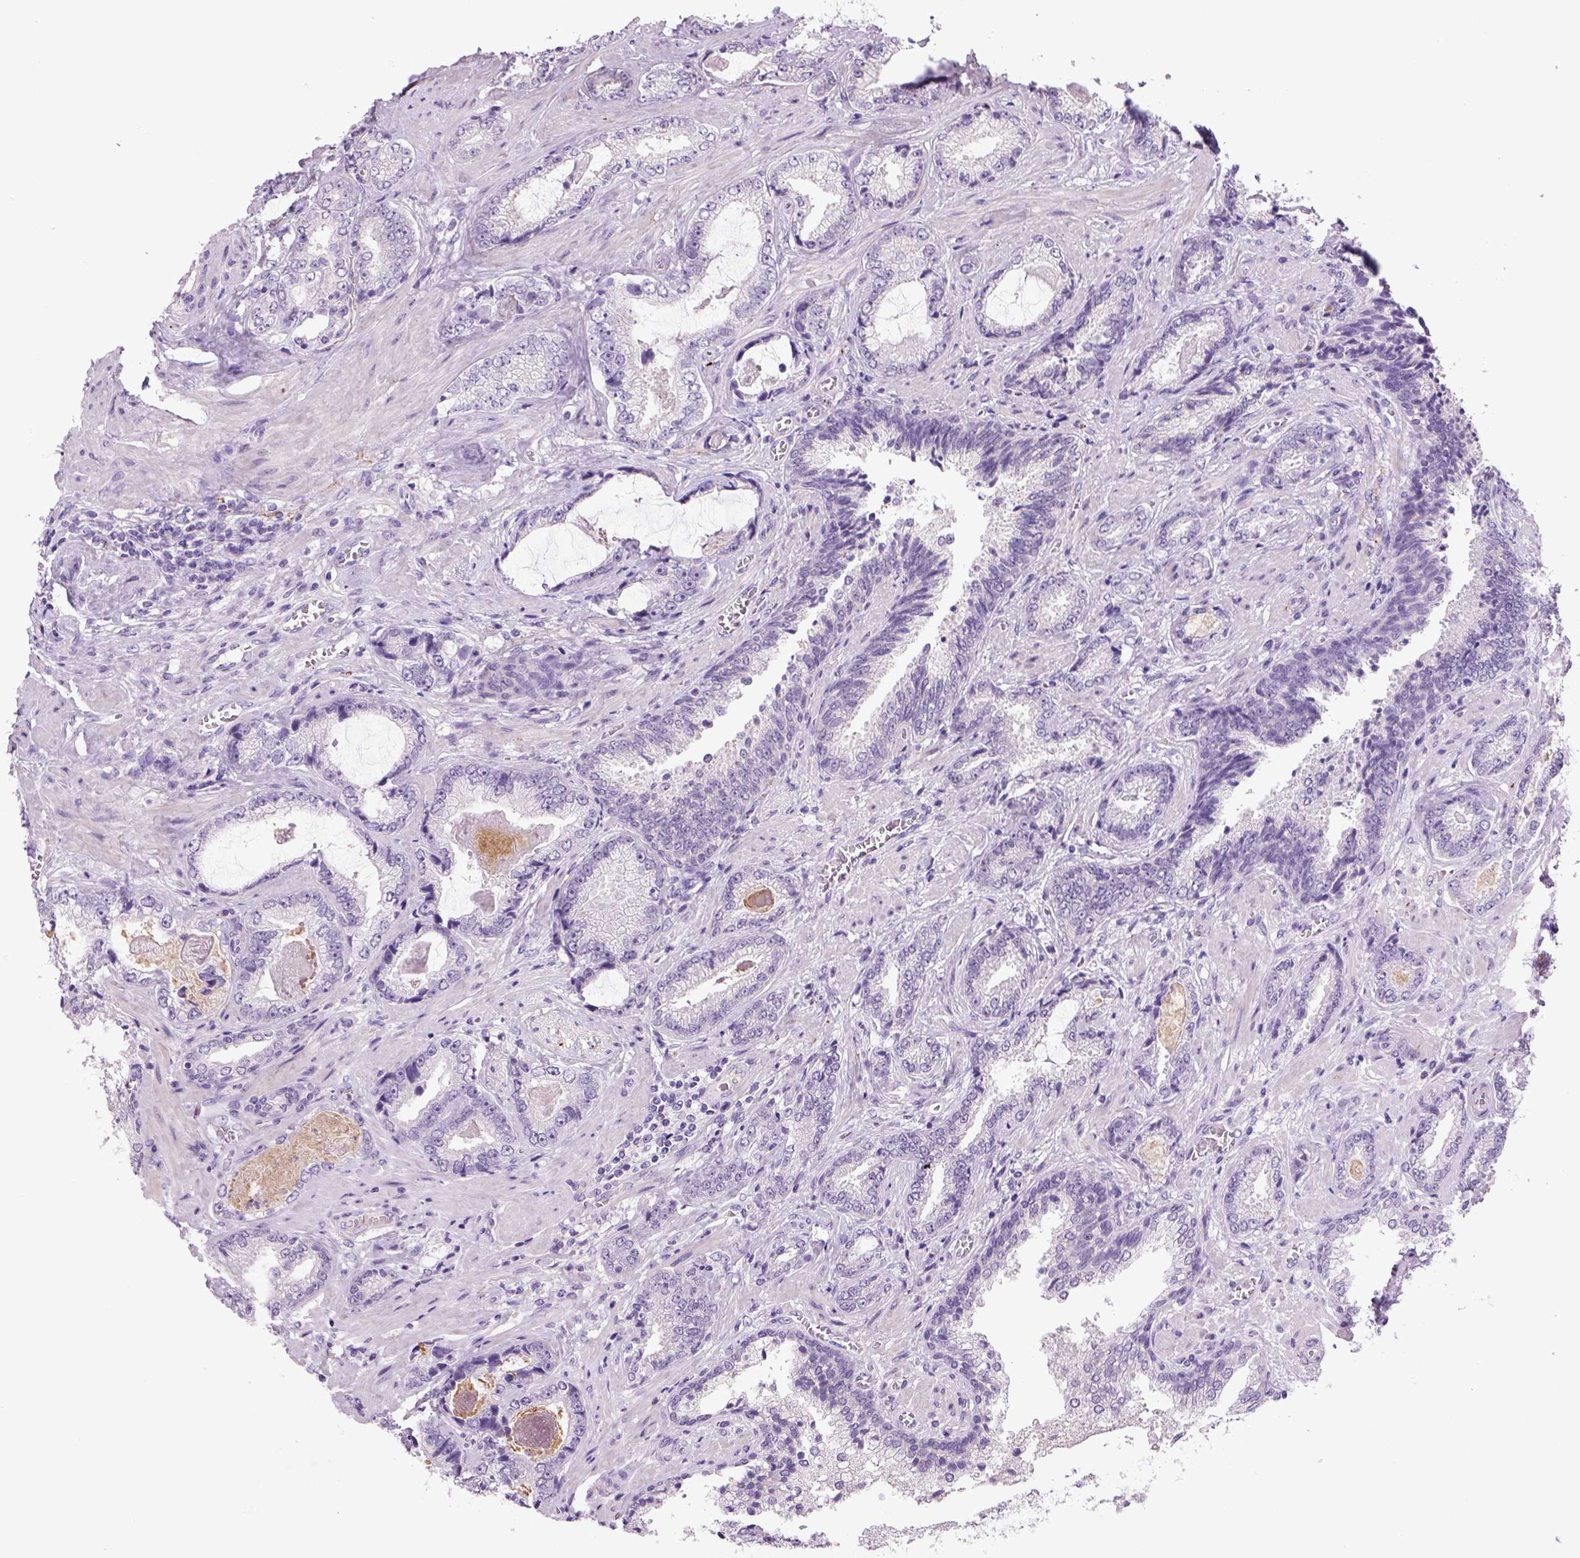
{"staining": {"intensity": "negative", "quantity": "none", "location": "none"}, "tissue": "prostate cancer", "cell_type": "Tumor cells", "image_type": "cancer", "snomed": [{"axis": "morphology", "description": "Adenocarcinoma, Low grade"}, {"axis": "topography", "description": "Prostate"}], "caption": "IHC of adenocarcinoma (low-grade) (prostate) reveals no positivity in tumor cells.", "gene": "DBH", "patient": {"sex": "male", "age": 61}}